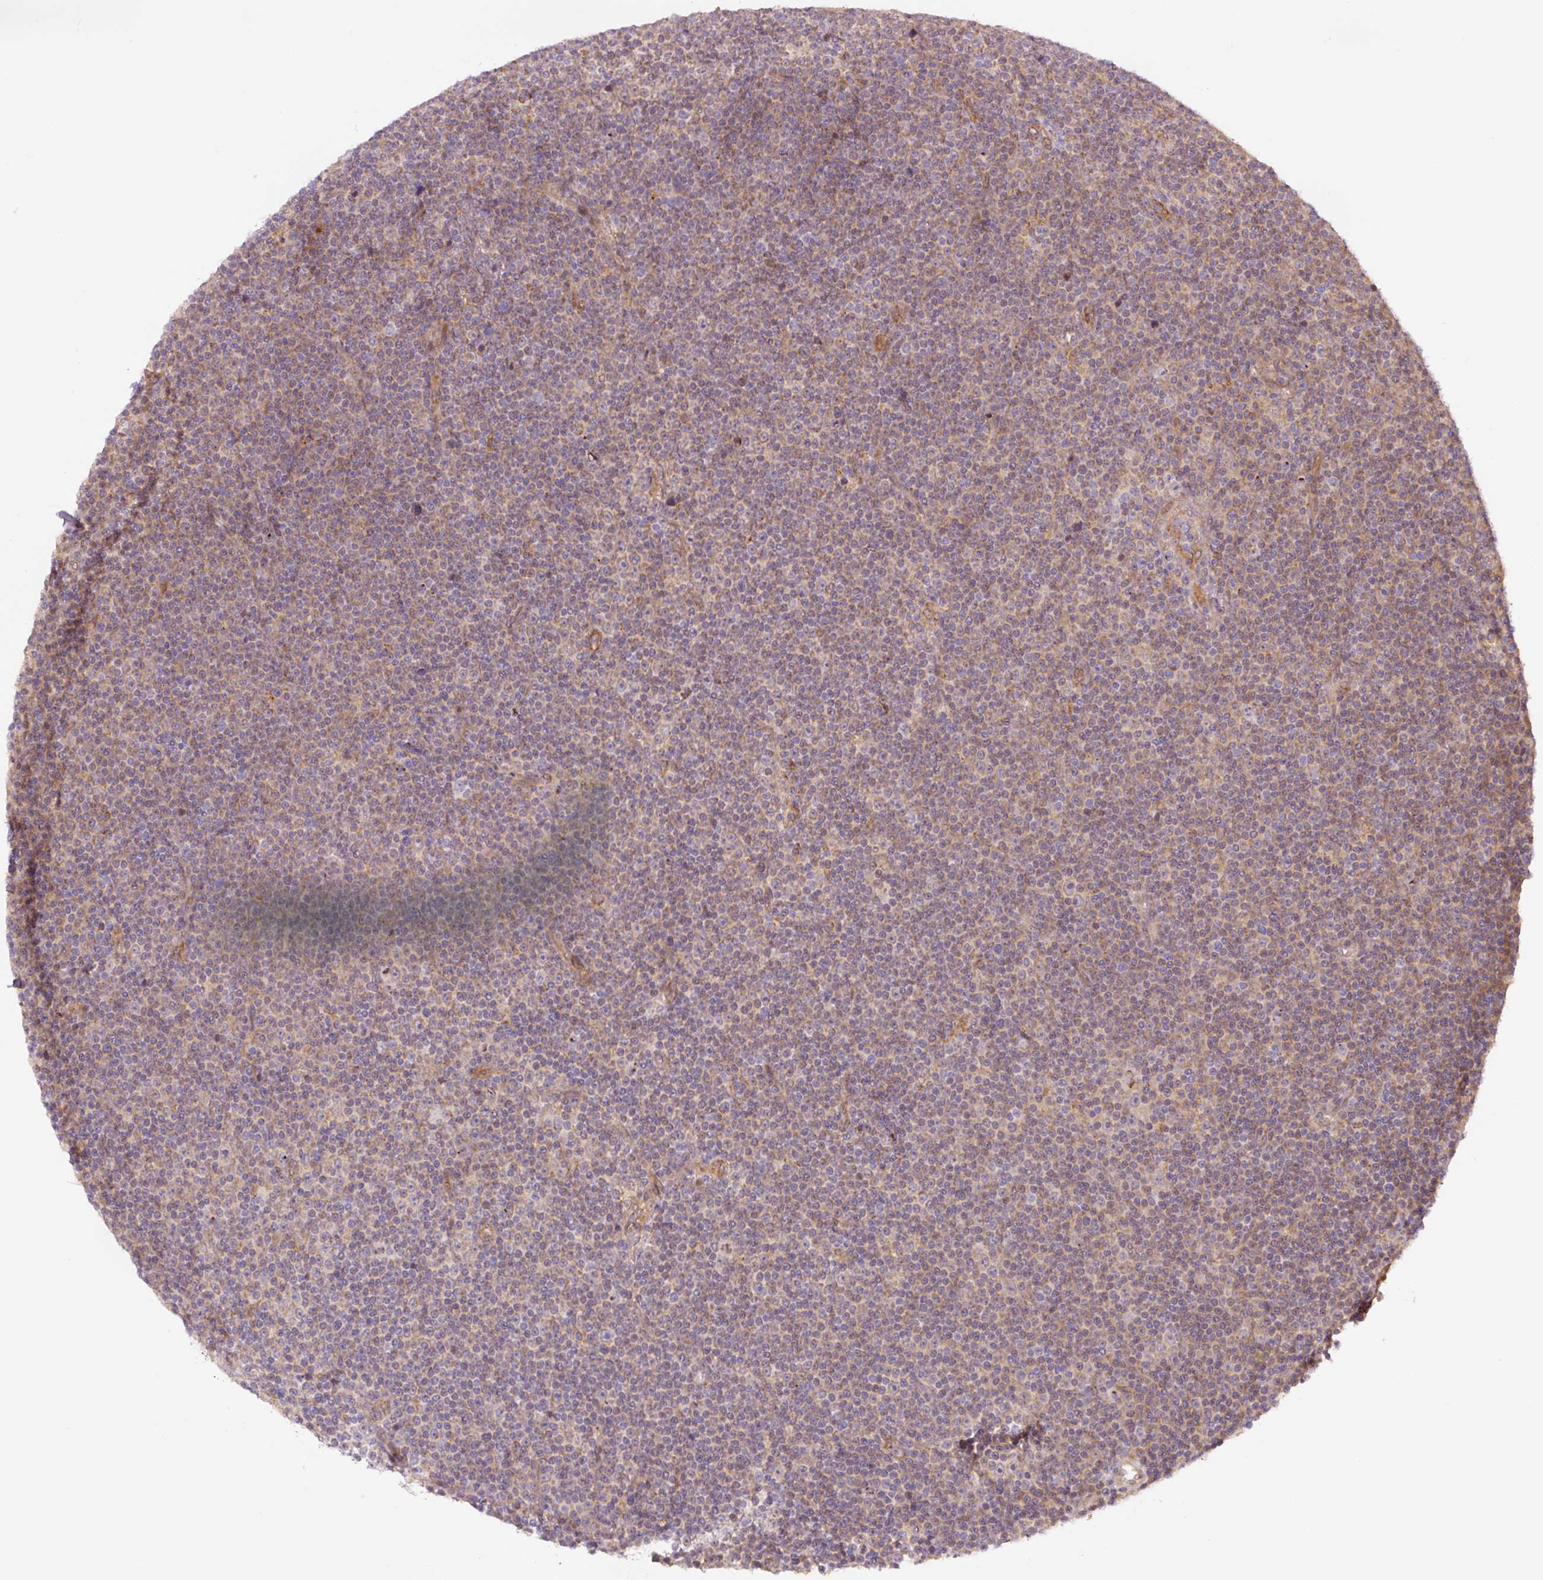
{"staining": {"intensity": "weak", "quantity": "25%-75%", "location": "cytoplasmic/membranous"}, "tissue": "lymphoma", "cell_type": "Tumor cells", "image_type": "cancer", "snomed": [{"axis": "morphology", "description": "Malignant lymphoma, non-Hodgkin's type, Low grade"}, {"axis": "topography", "description": "Lymph node"}], "caption": "Weak cytoplasmic/membranous staining is present in approximately 25%-75% of tumor cells in low-grade malignant lymphoma, non-Hodgkin's type. The protein is stained brown, and the nuclei are stained in blue (DAB IHC with brightfield microscopy, high magnification).", "gene": "ZSWIM7", "patient": {"sex": "female", "age": 67}}